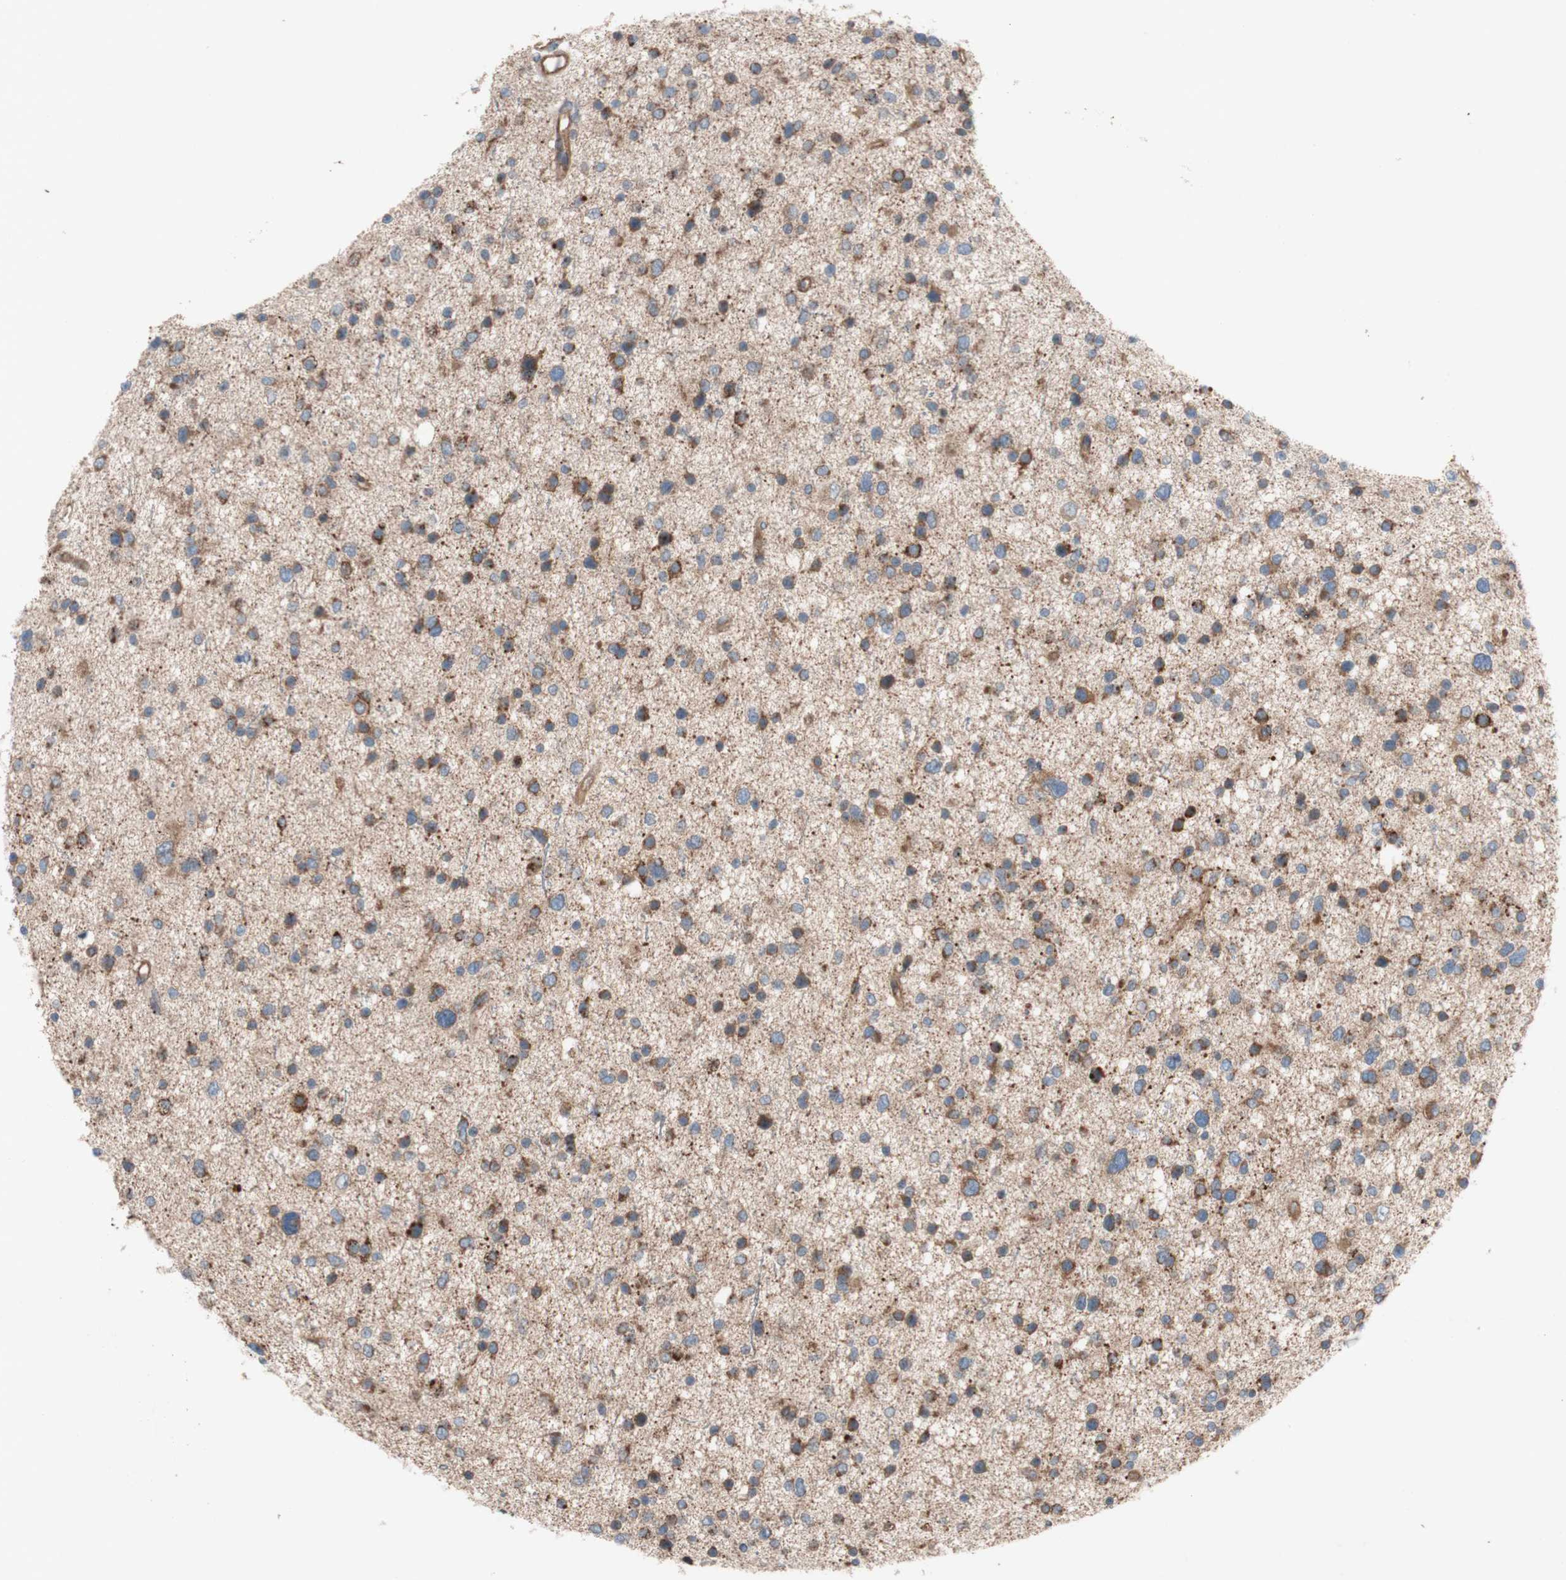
{"staining": {"intensity": "strong", "quantity": "25%-75%", "location": "cytoplasmic/membranous"}, "tissue": "glioma", "cell_type": "Tumor cells", "image_type": "cancer", "snomed": [{"axis": "morphology", "description": "Glioma, malignant, Low grade"}, {"axis": "topography", "description": "Brain"}], "caption": "The immunohistochemical stain shows strong cytoplasmic/membranous positivity in tumor cells of malignant glioma (low-grade) tissue.", "gene": "TST", "patient": {"sex": "female", "age": 37}}